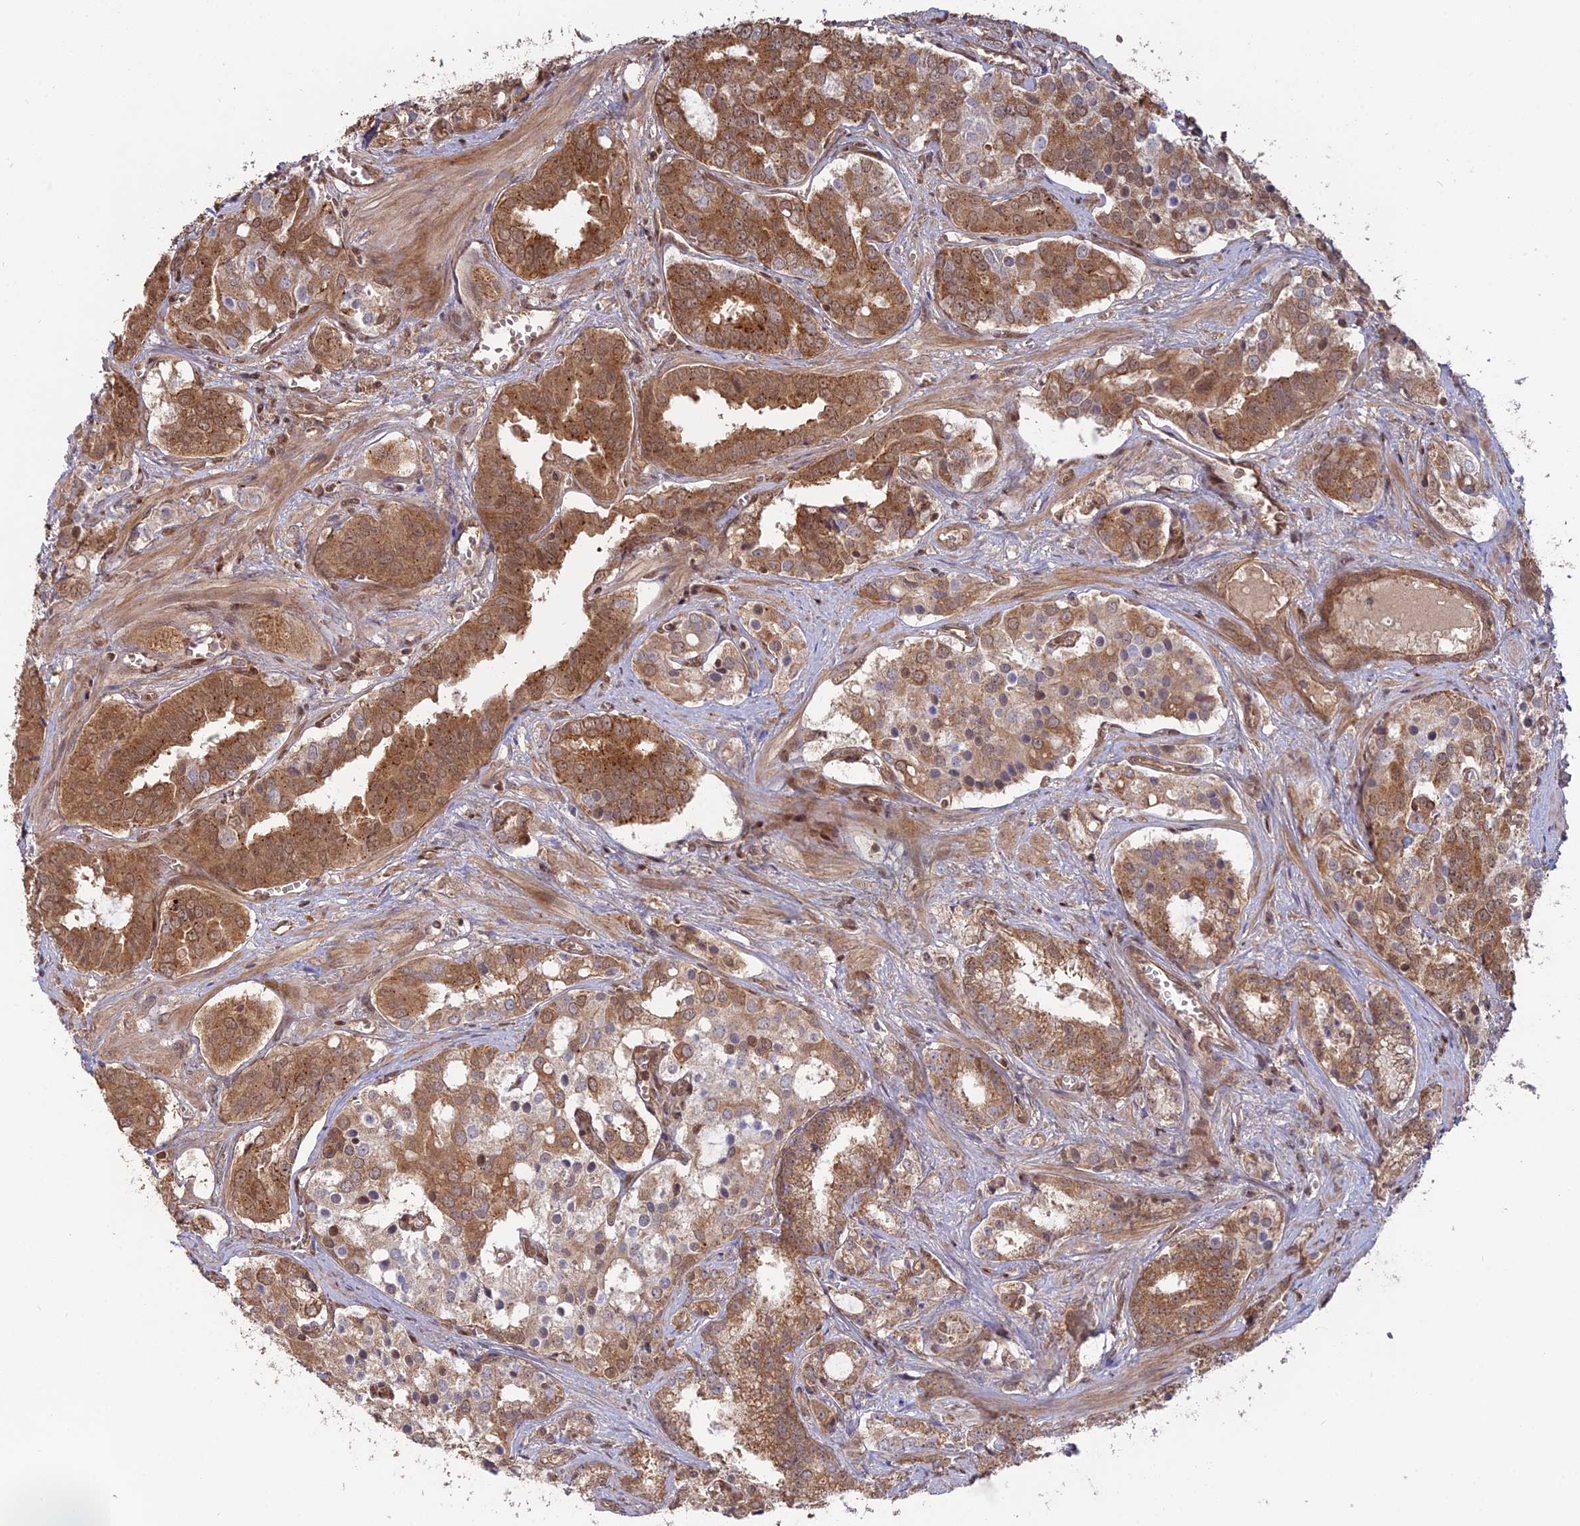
{"staining": {"intensity": "moderate", "quantity": ">75%", "location": "cytoplasmic/membranous,nuclear"}, "tissue": "prostate cancer", "cell_type": "Tumor cells", "image_type": "cancer", "snomed": [{"axis": "morphology", "description": "Adenocarcinoma, High grade"}, {"axis": "topography", "description": "Prostate"}], "caption": "Prostate cancer was stained to show a protein in brown. There is medium levels of moderate cytoplasmic/membranous and nuclear expression in about >75% of tumor cells.", "gene": "PKIG", "patient": {"sex": "male", "age": 67}}